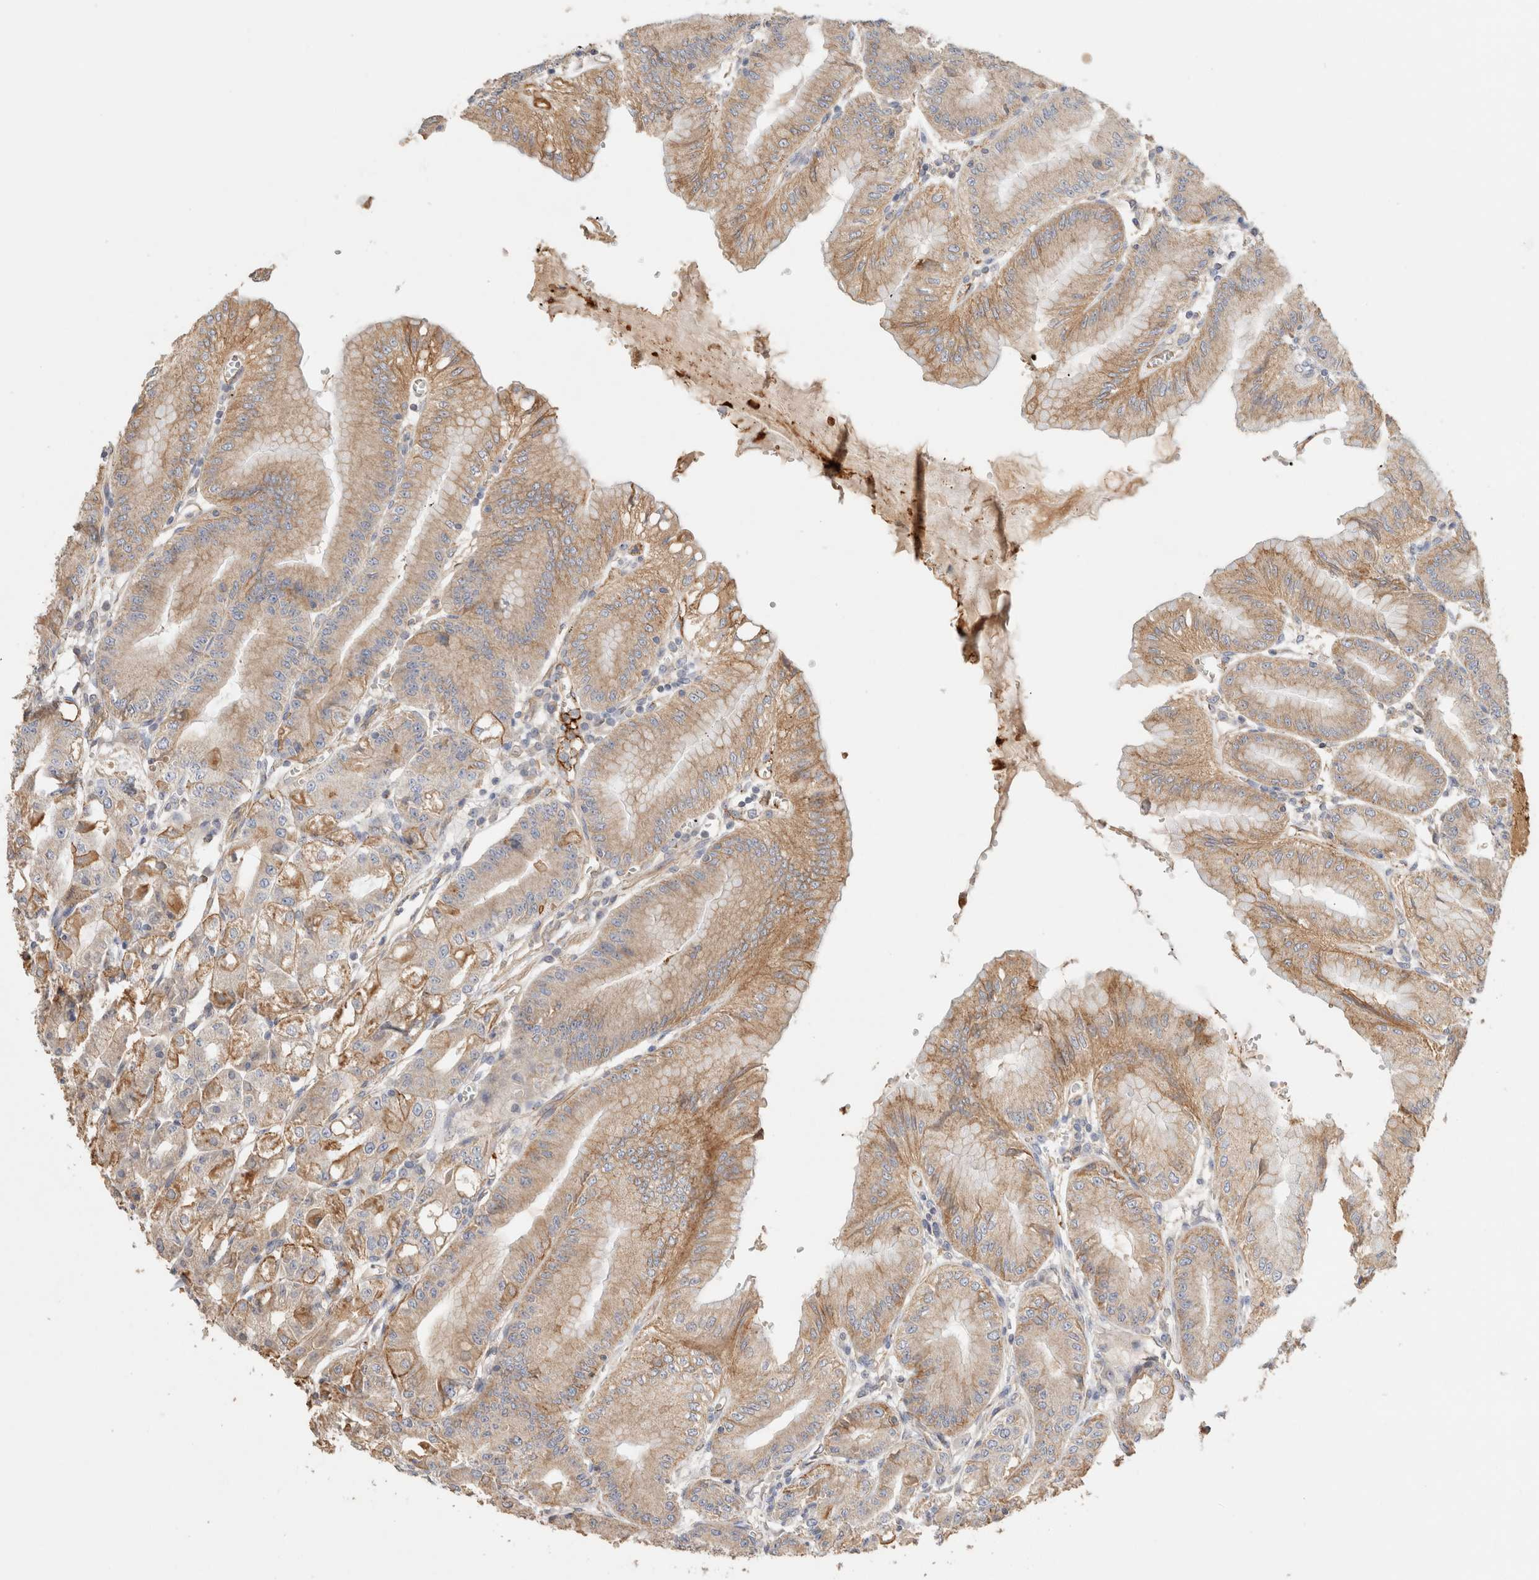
{"staining": {"intensity": "moderate", "quantity": "25%-75%", "location": "cytoplasmic/membranous"}, "tissue": "stomach", "cell_type": "Glandular cells", "image_type": "normal", "snomed": [{"axis": "morphology", "description": "Normal tissue, NOS"}, {"axis": "topography", "description": "Stomach, lower"}], "caption": "Unremarkable stomach was stained to show a protein in brown. There is medium levels of moderate cytoplasmic/membranous expression in about 25%-75% of glandular cells. (Brightfield microscopy of DAB IHC at high magnification).", "gene": "PROS1", "patient": {"sex": "male", "age": 71}}